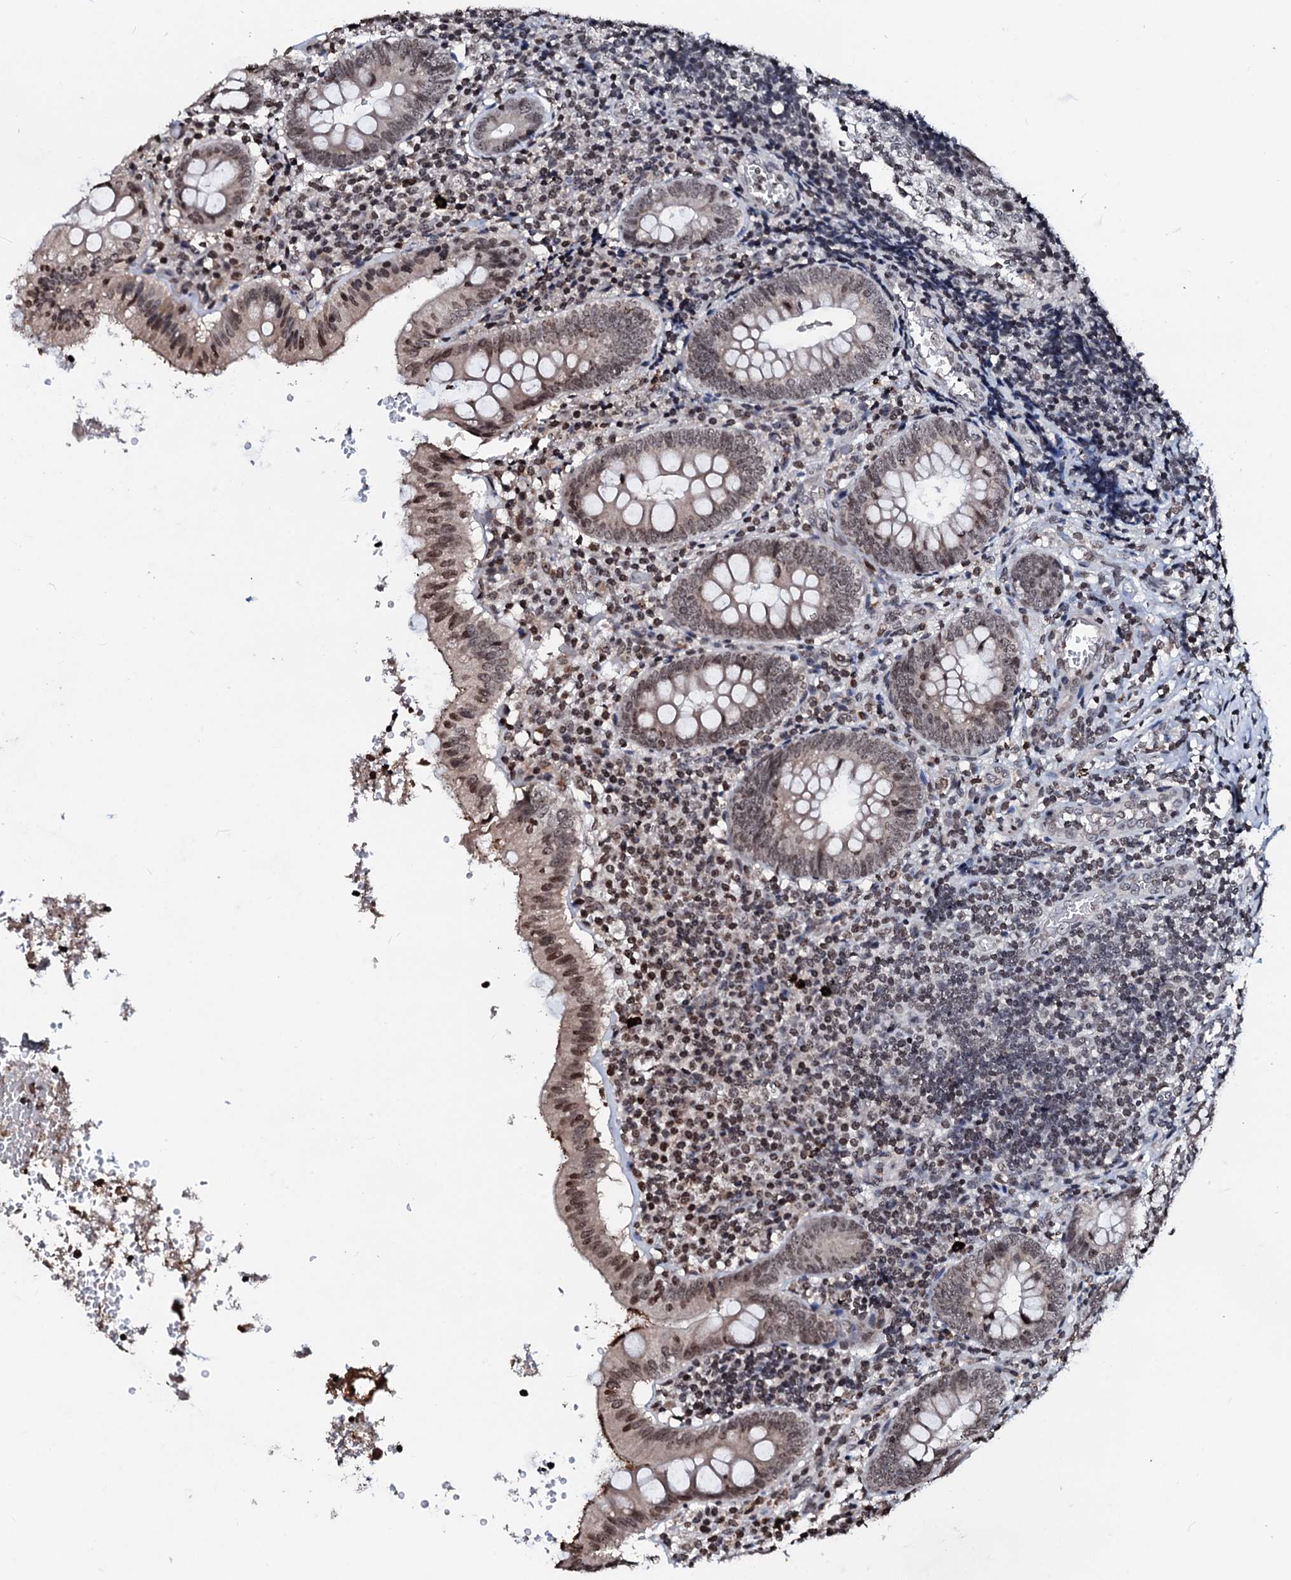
{"staining": {"intensity": "moderate", "quantity": ">75%", "location": "nuclear"}, "tissue": "appendix", "cell_type": "Glandular cells", "image_type": "normal", "snomed": [{"axis": "morphology", "description": "Normal tissue, NOS"}, {"axis": "topography", "description": "Appendix"}], "caption": "Moderate nuclear staining for a protein is appreciated in approximately >75% of glandular cells of benign appendix using IHC.", "gene": "LSM11", "patient": {"sex": "male", "age": 8}}